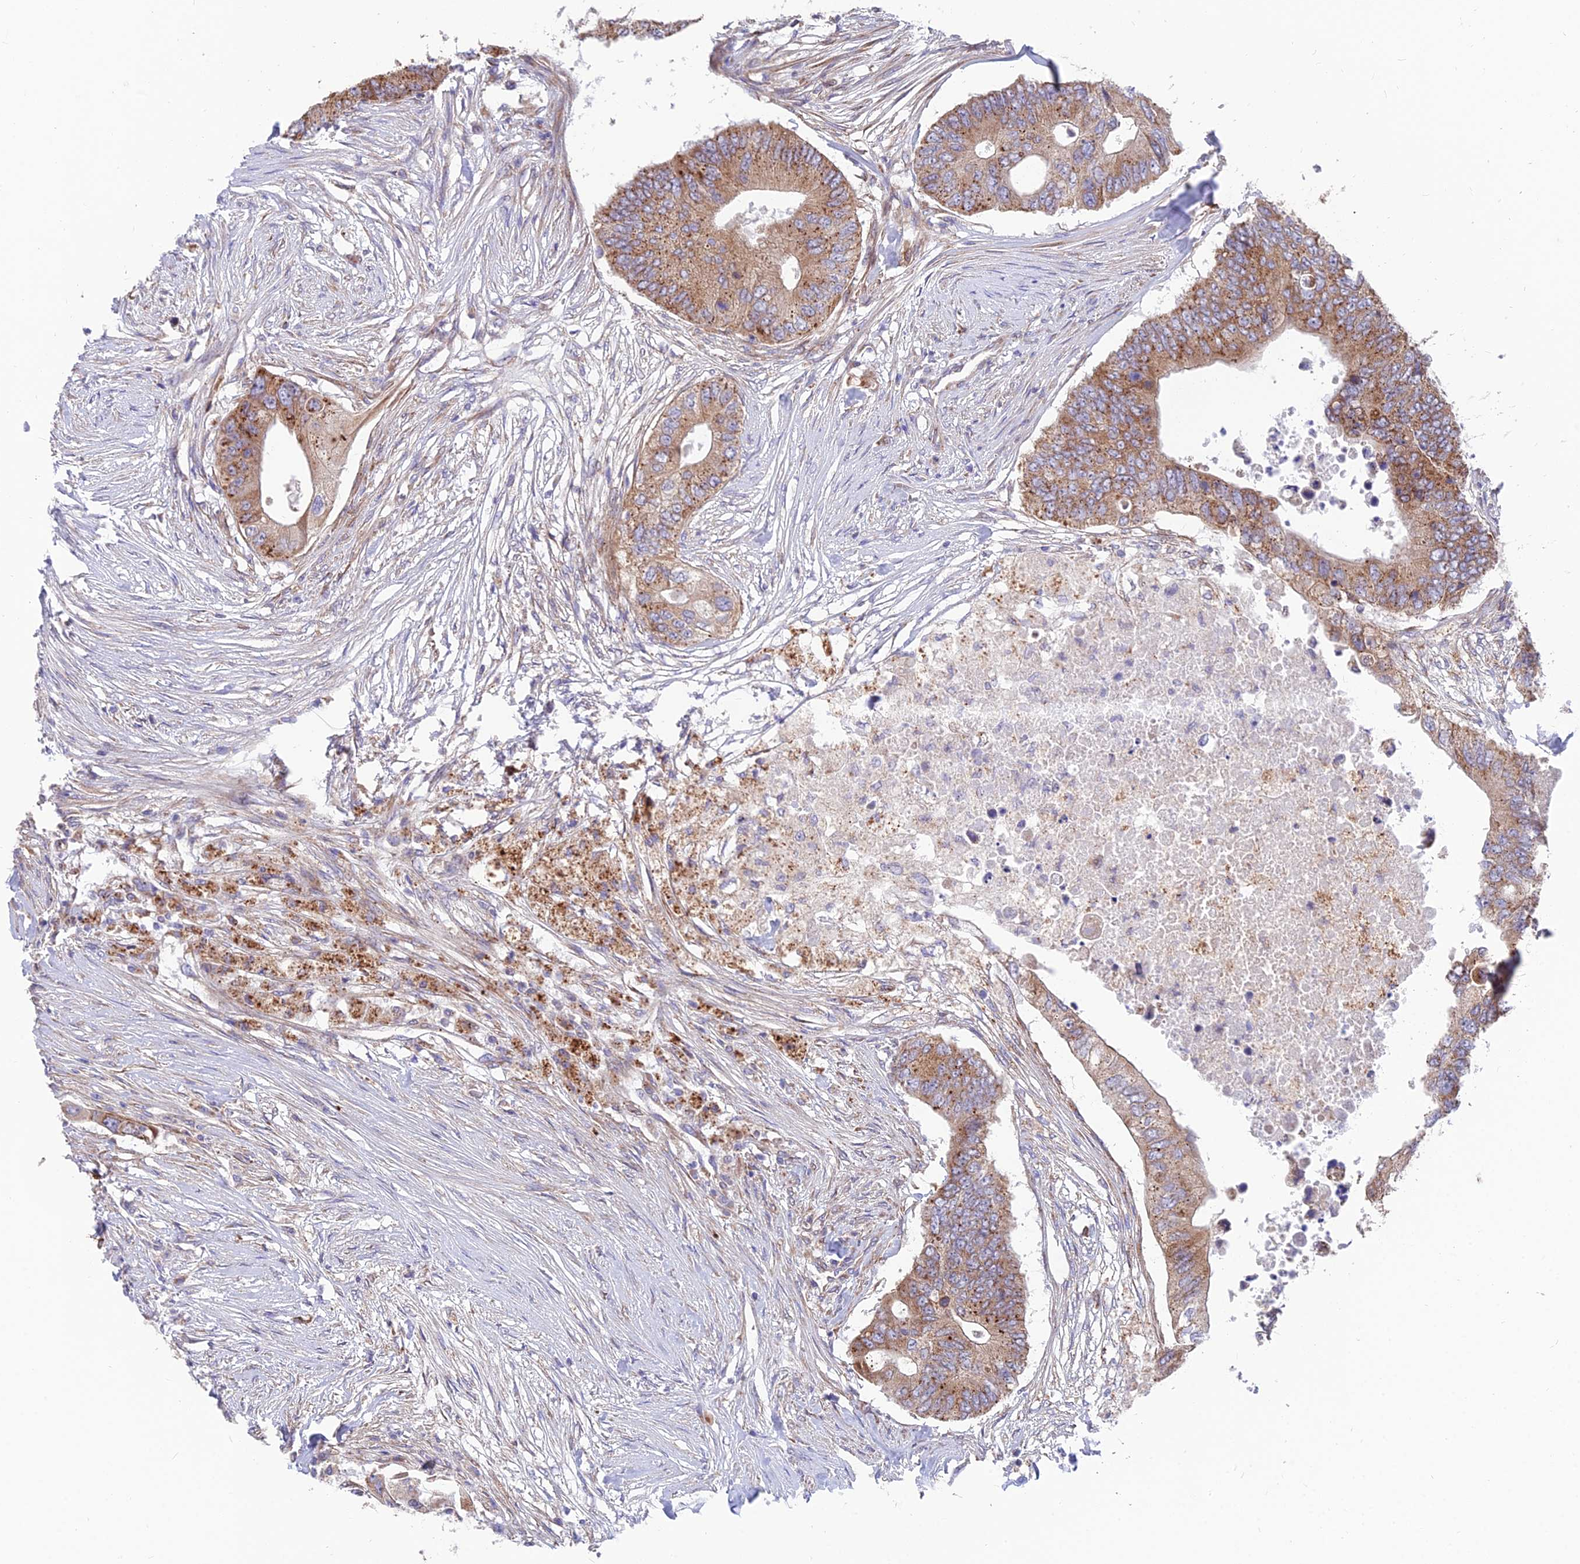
{"staining": {"intensity": "moderate", "quantity": ">75%", "location": "cytoplasmic/membranous"}, "tissue": "colorectal cancer", "cell_type": "Tumor cells", "image_type": "cancer", "snomed": [{"axis": "morphology", "description": "Adenocarcinoma, NOS"}, {"axis": "topography", "description": "Colon"}], "caption": "IHC image of neoplastic tissue: adenocarcinoma (colorectal) stained using immunohistochemistry shows medium levels of moderate protein expression localized specifically in the cytoplasmic/membranous of tumor cells, appearing as a cytoplasmic/membranous brown color.", "gene": "TBC1D20", "patient": {"sex": "male", "age": 71}}